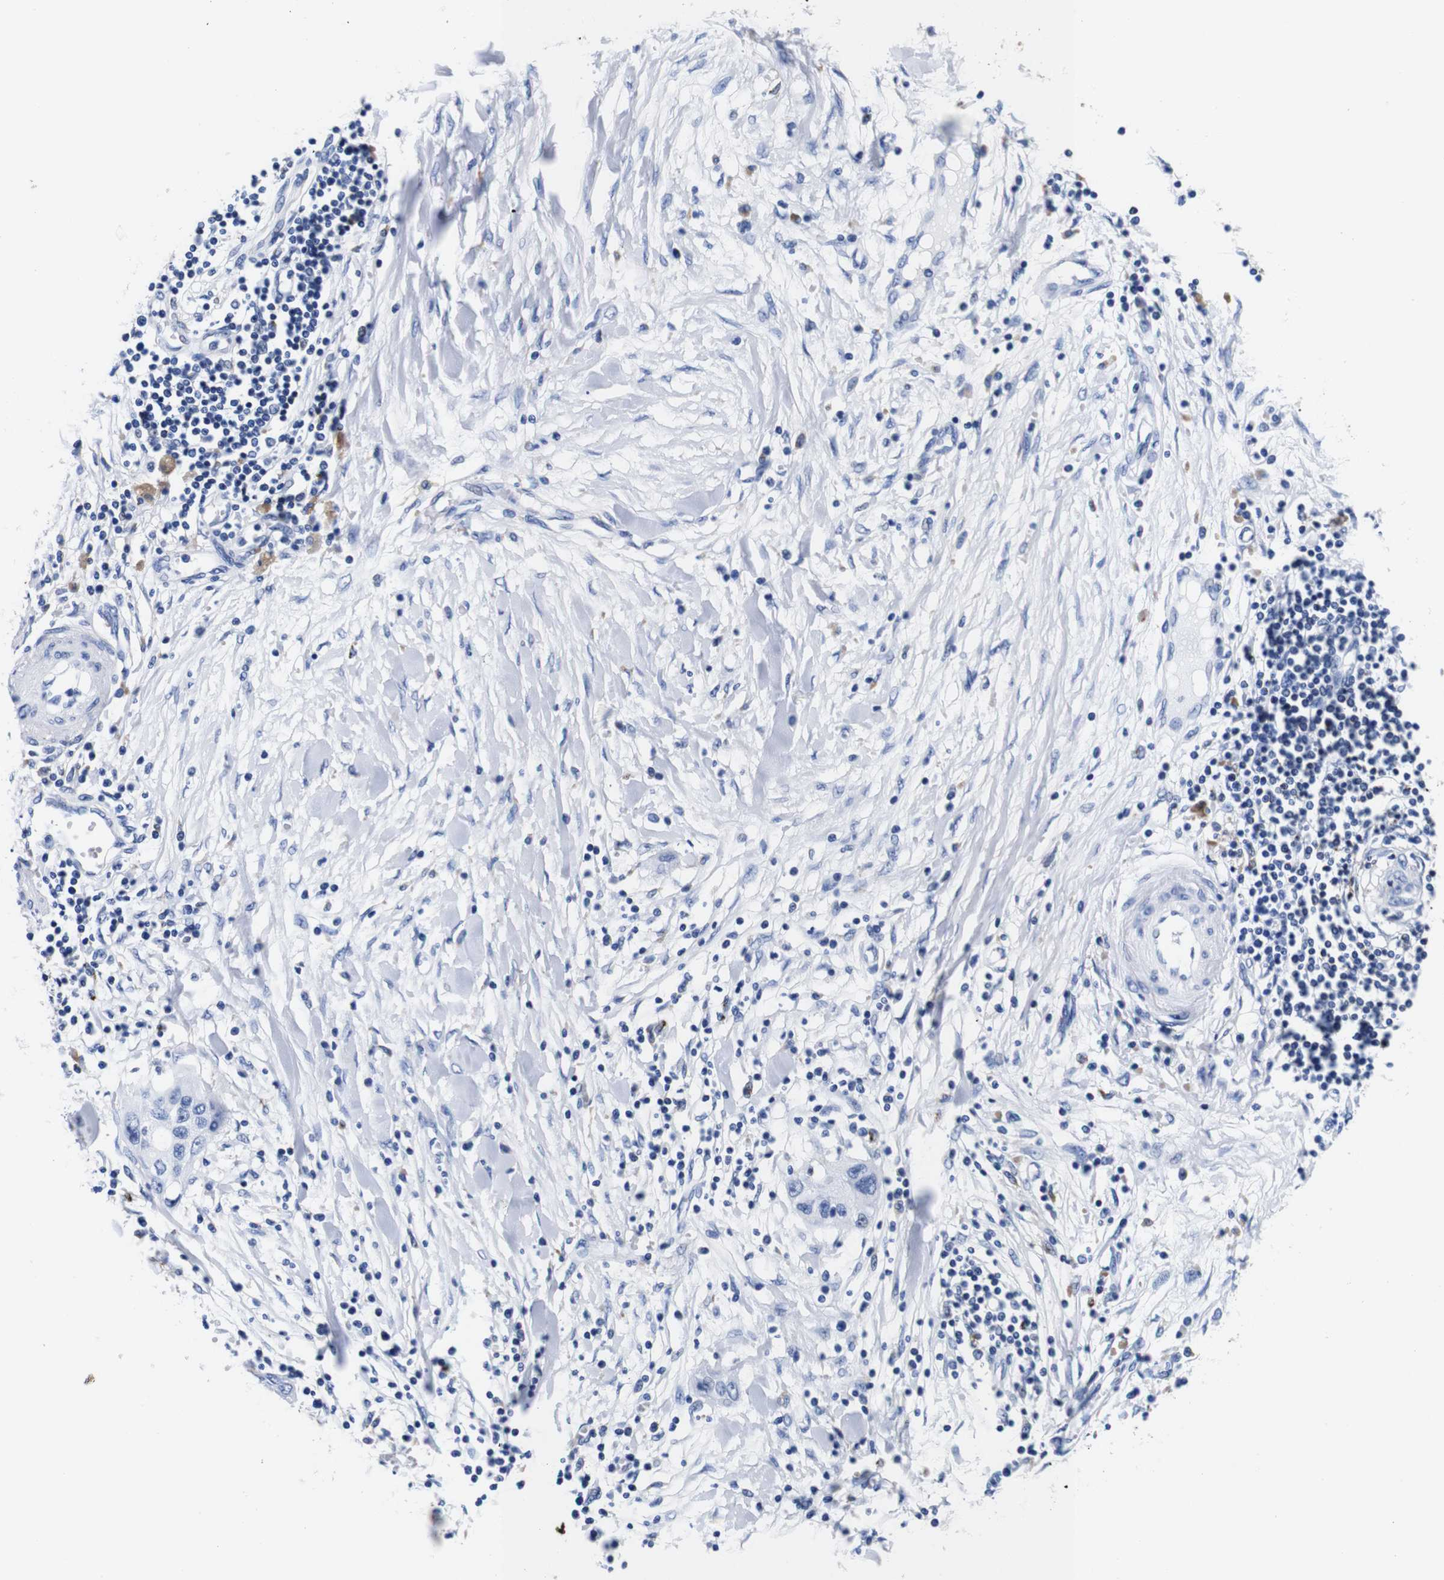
{"staining": {"intensity": "negative", "quantity": "none", "location": "none"}, "tissue": "pancreatic cancer", "cell_type": "Tumor cells", "image_type": "cancer", "snomed": [{"axis": "morphology", "description": "Adenocarcinoma, NOS"}, {"axis": "topography", "description": "Pancreas"}], "caption": "Pancreatic adenocarcinoma was stained to show a protein in brown. There is no significant positivity in tumor cells.", "gene": "HLA-DMB", "patient": {"sex": "female", "age": 70}}